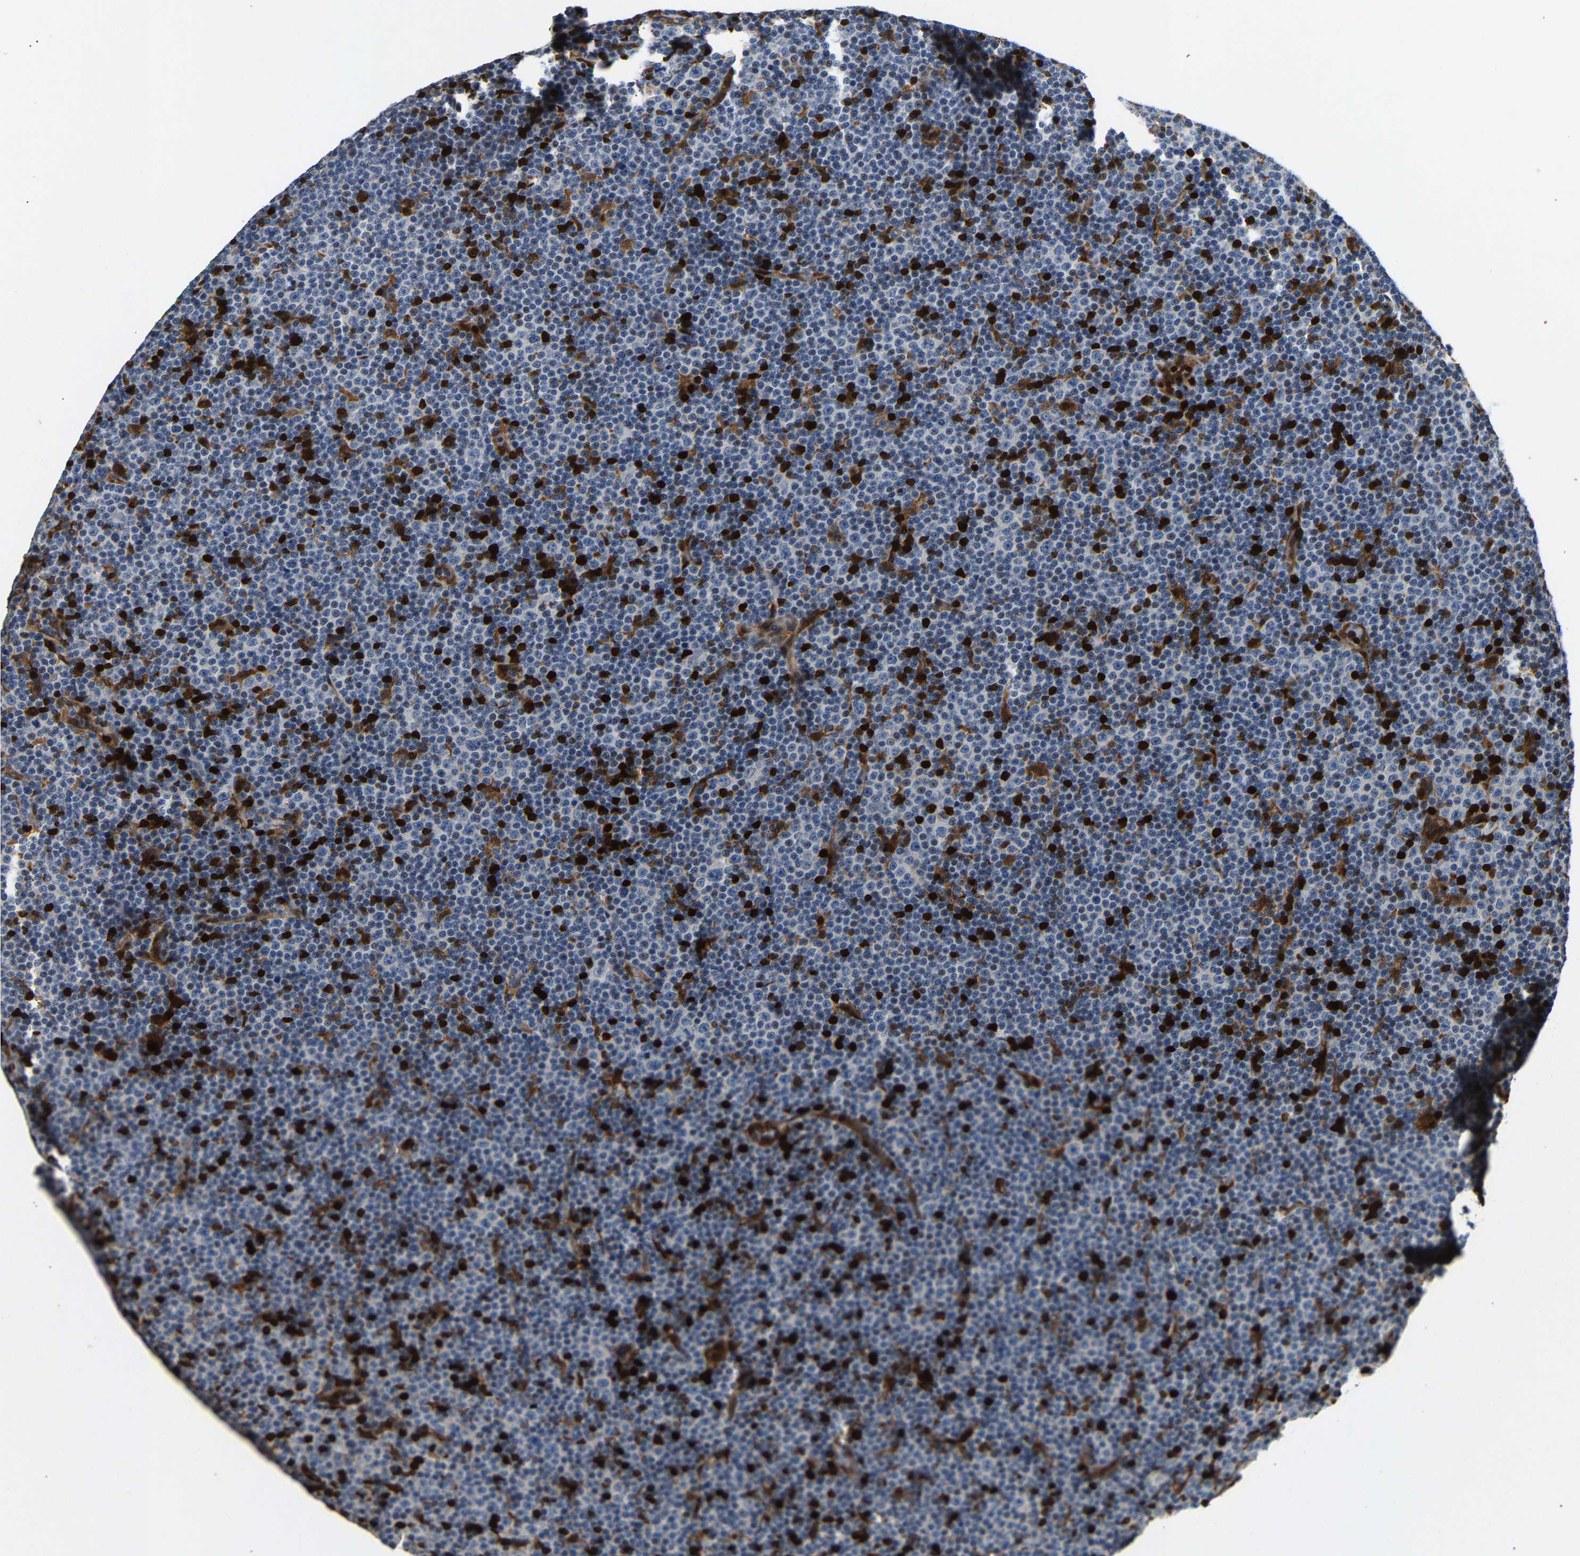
{"staining": {"intensity": "strong", "quantity": "<25%", "location": "cytoplasmic/membranous,nuclear"}, "tissue": "lymphoma", "cell_type": "Tumor cells", "image_type": "cancer", "snomed": [{"axis": "morphology", "description": "Malignant lymphoma, non-Hodgkin's type, Low grade"}, {"axis": "topography", "description": "Lymph node"}], "caption": "Immunohistochemistry of low-grade malignant lymphoma, non-Hodgkin's type displays medium levels of strong cytoplasmic/membranous and nuclear positivity in approximately <25% of tumor cells. Immunohistochemistry stains the protein of interest in brown and the nuclei are stained blue.", "gene": "GIMAP7", "patient": {"sex": "female", "age": 67}}